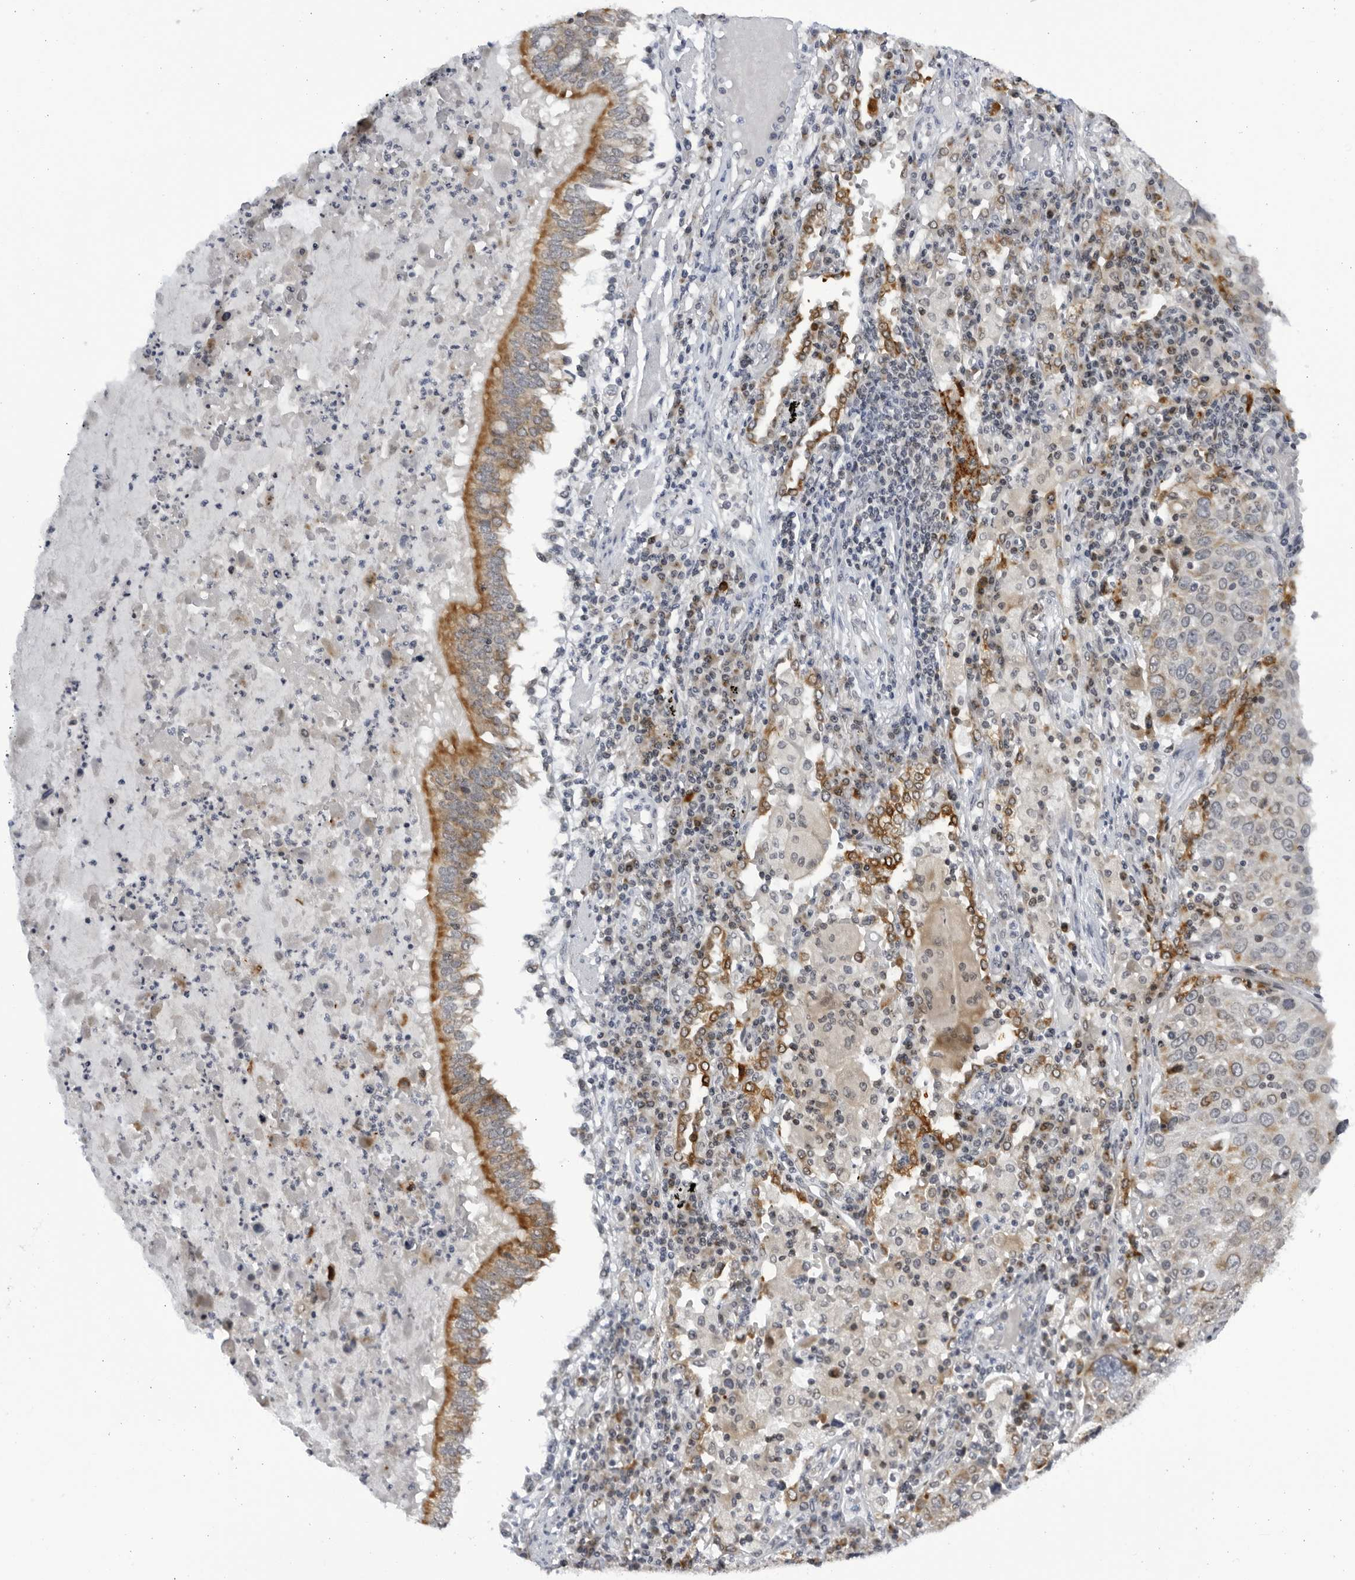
{"staining": {"intensity": "moderate", "quantity": "25%-75%", "location": "cytoplasmic/membranous"}, "tissue": "lung cancer", "cell_type": "Tumor cells", "image_type": "cancer", "snomed": [{"axis": "morphology", "description": "Squamous cell carcinoma, NOS"}, {"axis": "topography", "description": "Lung"}], "caption": "A histopathology image showing moderate cytoplasmic/membranous positivity in approximately 25%-75% of tumor cells in lung squamous cell carcinoma, as visualized by brown immunohistochemical staining.", "gene": "SLC25A22", "patient": {"sex": "male", "age": 65}}